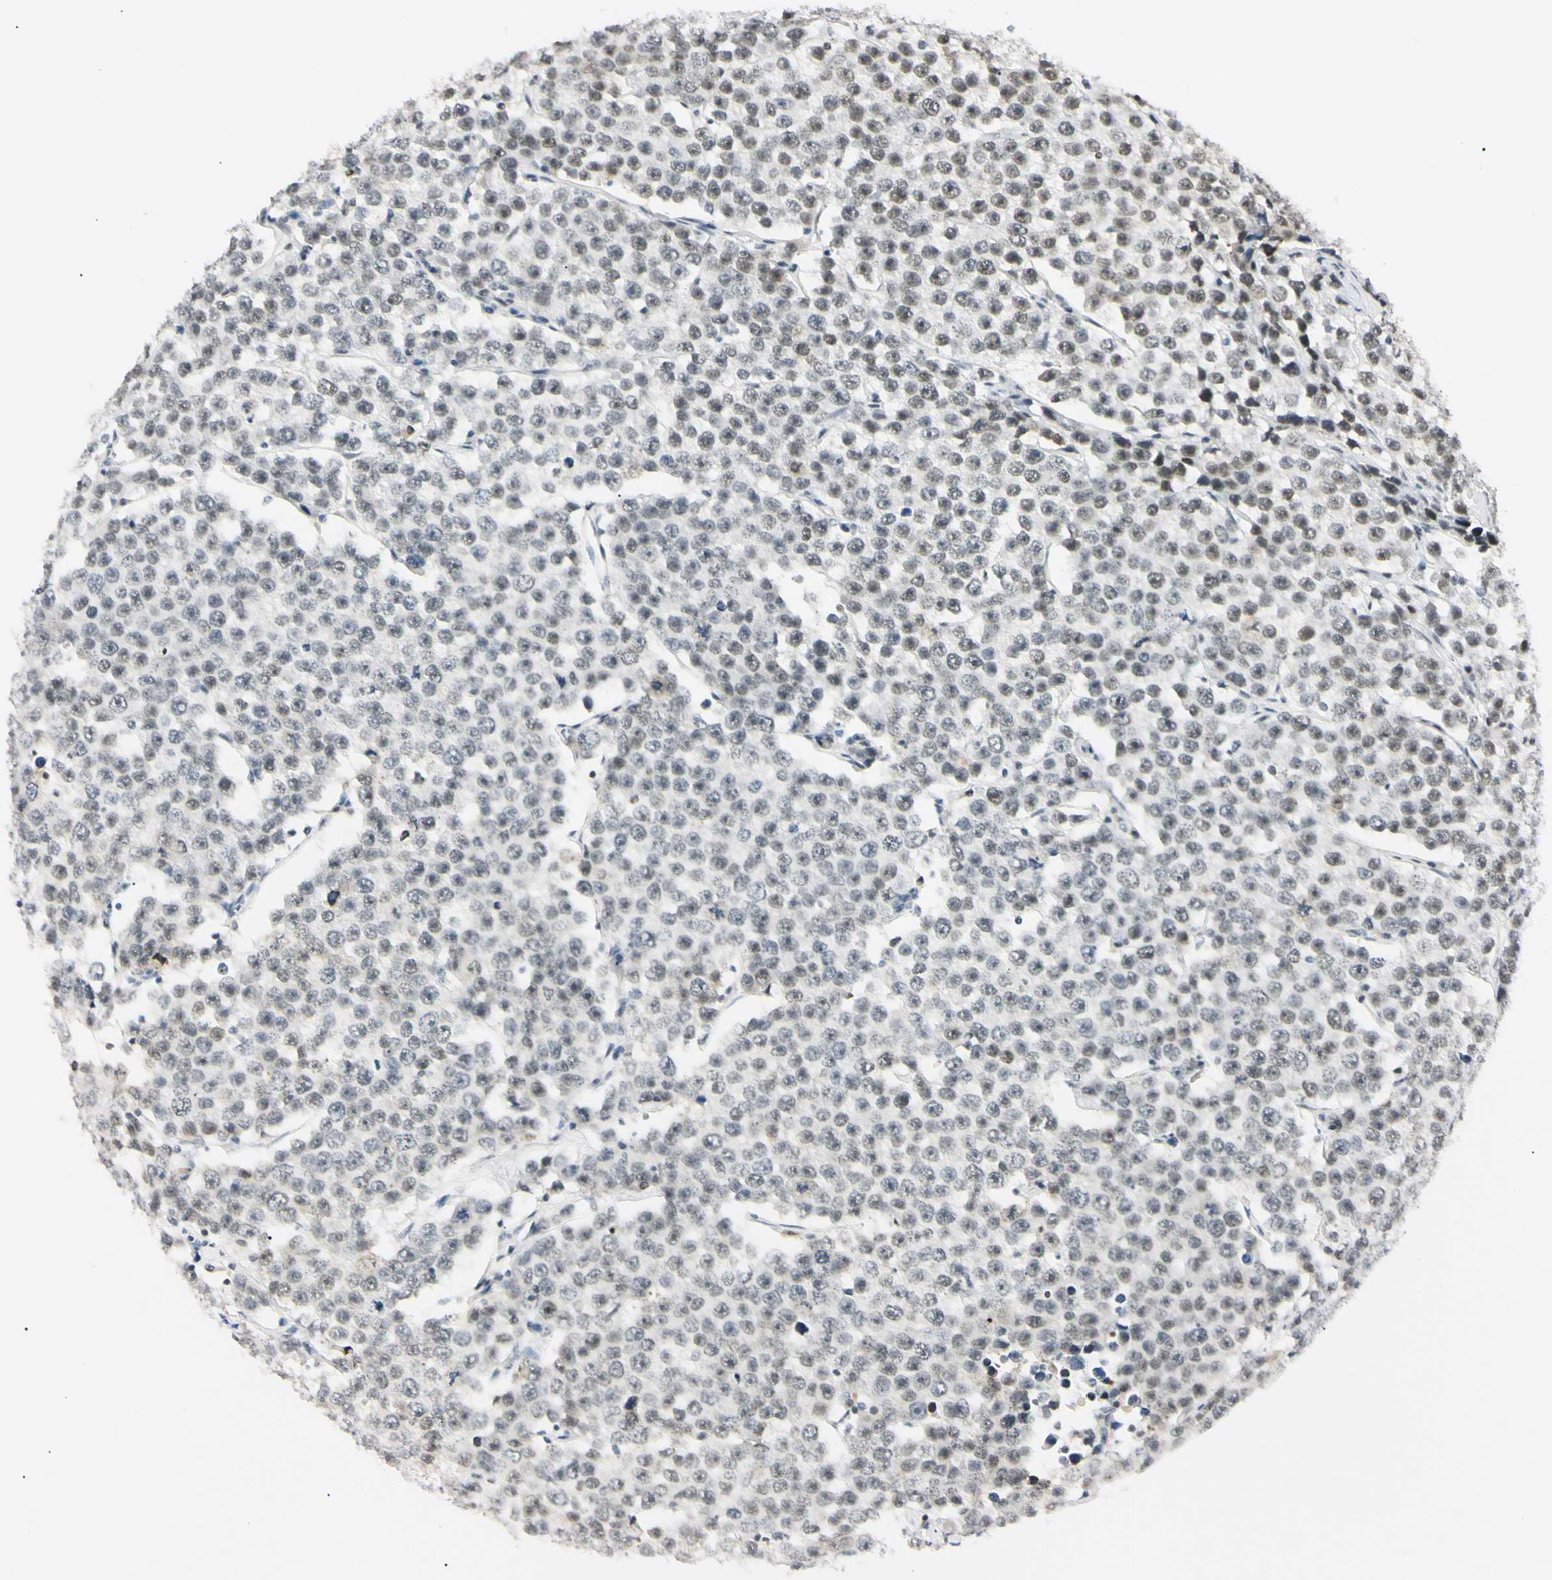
{"staining": {"intensity": "weak", "quantity": "<25%", "location": "cytoplasmic/membranous"}, "tissue": "testis cancer", "cell_type": "Tumor cells", "image_type": "cancer", "snomed": [{"axis": "morphology", "description": "Seminoma, NOS"}, {"axis": "morphology", "description": "Carcinoma, Embryonal, NOS"}, {"axis": "topography", "description": "Testis"}], "caption": "Immunohistochemistry (IHC) histopathology image of human seminoma (testis) stained for a protein (brown), which exhibits no positivity in tumor cells.", "gene": "ZNF134", "patient": {"sex": "male", "age": 52}}